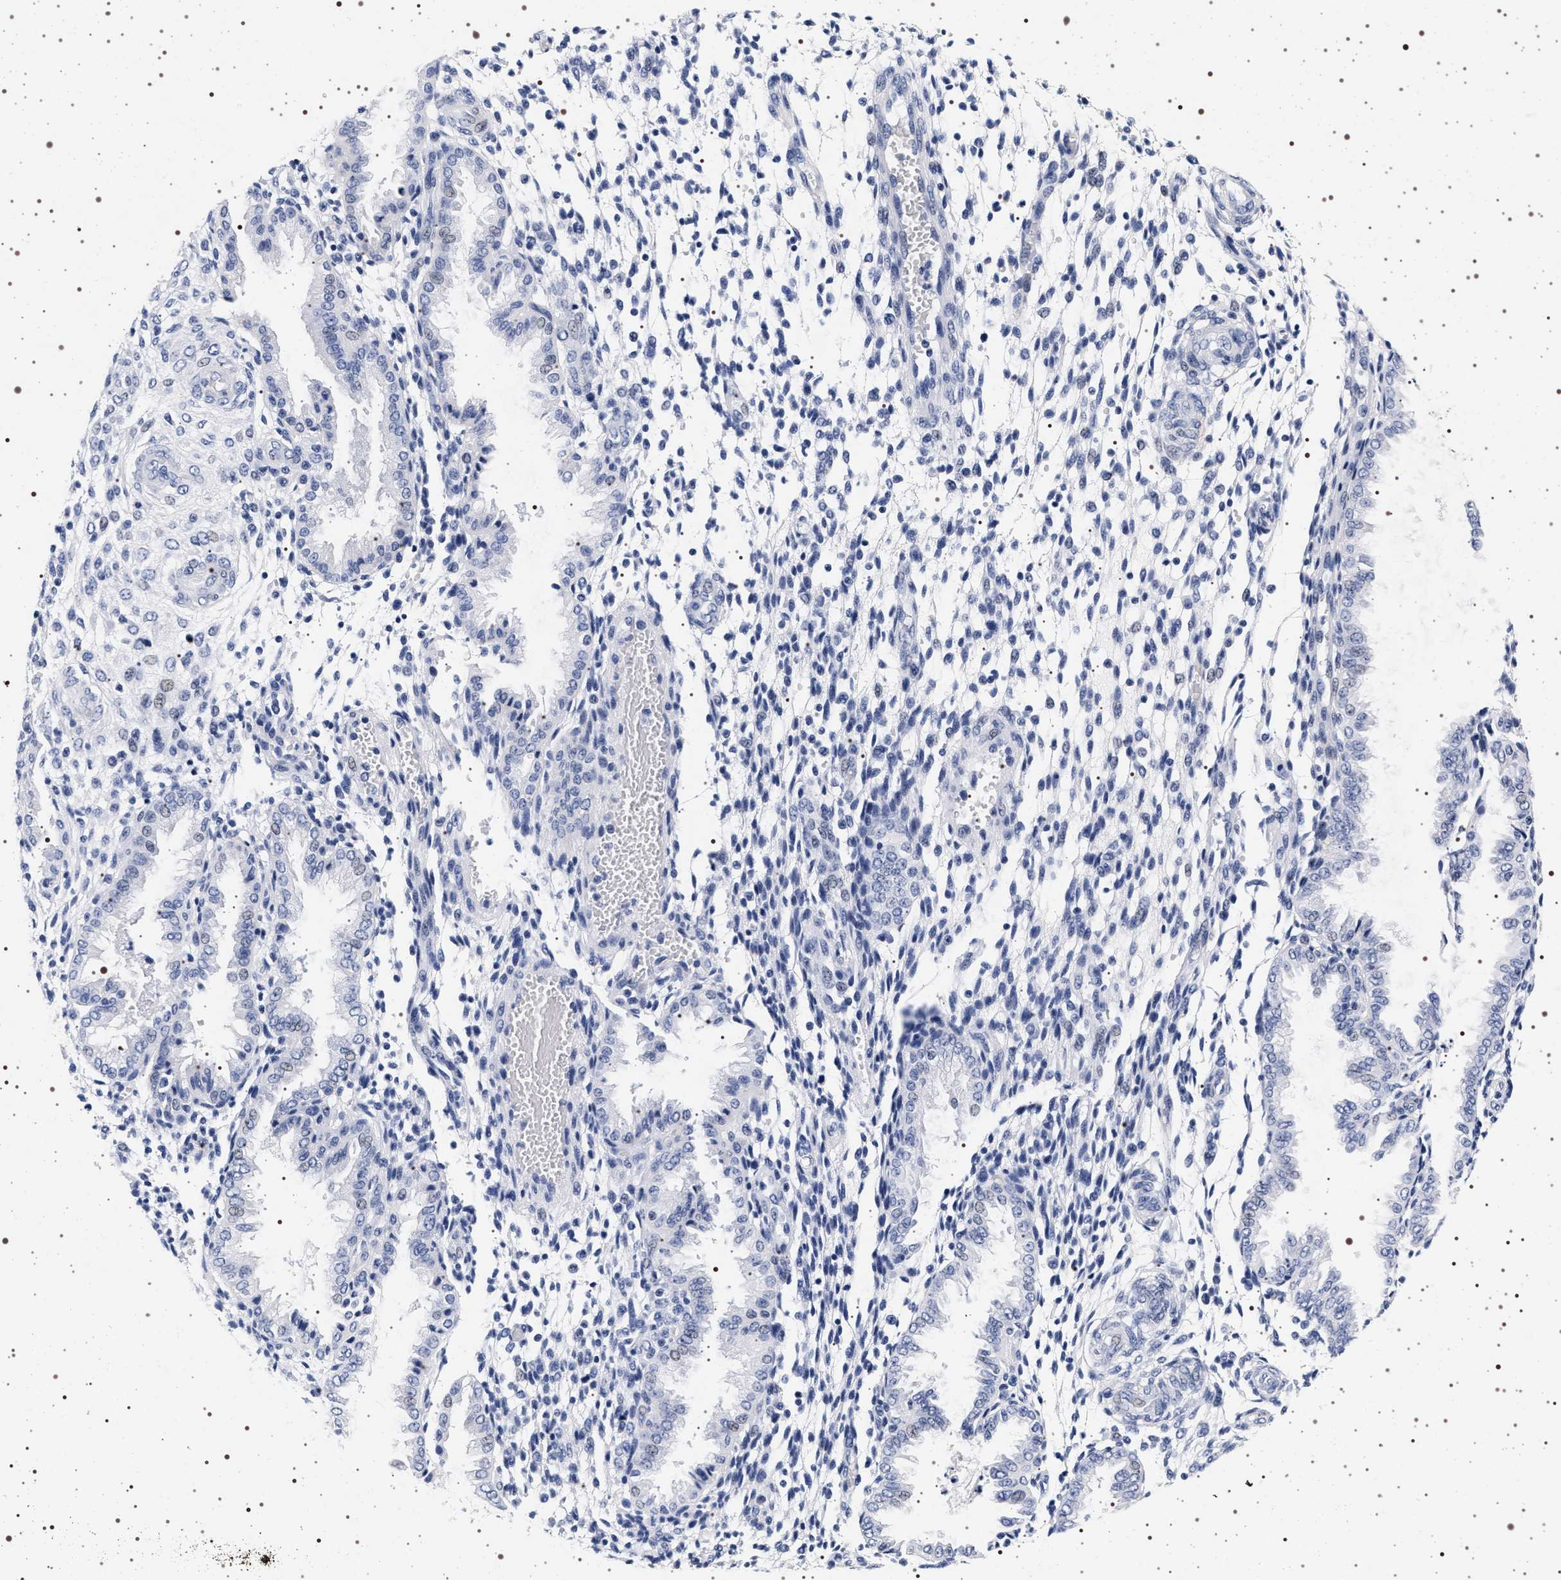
{"staining": {"intensity": "negative", "quantity": "none", "location": "none"}, "tissue": "endometrium", "cell_type": "Cells in endometrial stroma", "image_type": "normal", "snomed": [{"axis": "morphology", "description": "Normal tissue, NOS"}, {"axis": "topography", "description": "Endometrium"}], "caption": "The immunohistochemistry (IHC) histopathology image has no significant expression in cells in endometrial stroma of endometrium.", "gene": "SYN1", "patient": {"sex": "female", "age": 33}}